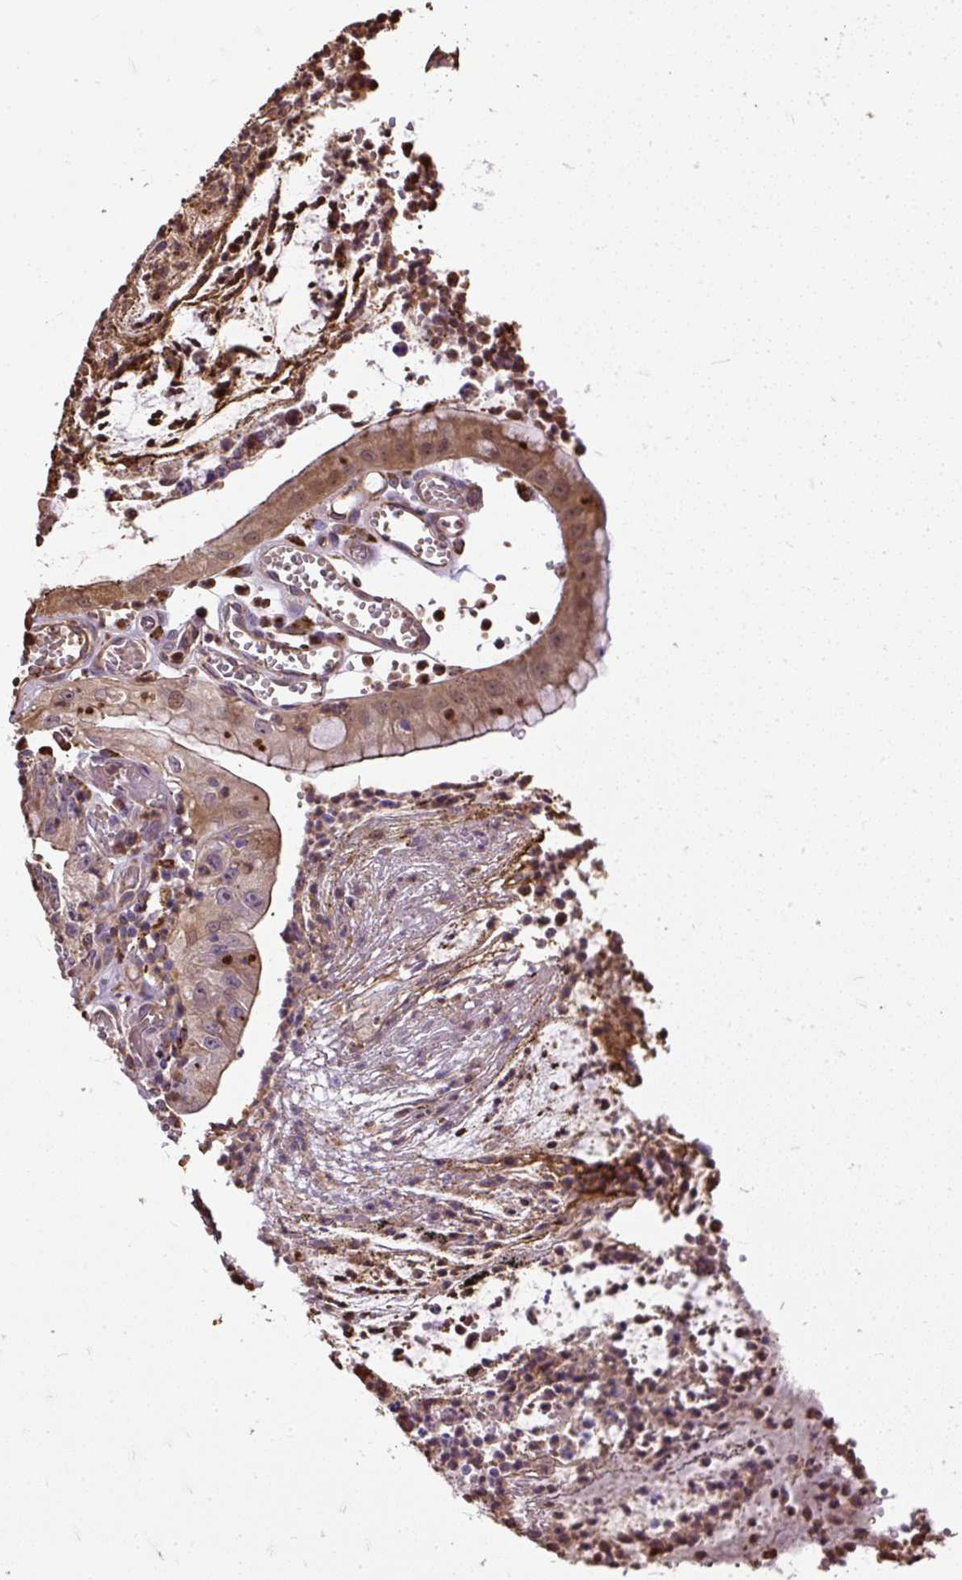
{"staining": {"intensity": "moderate", "quantity": "25%-75%", "location": "cytoplasmic/membranous"}, "tissue": "stomach cancer", "cell_type": "Tumor cells", "image_type": "cancer", "snomed": [{"axis": "morphology", "description": "Adenocarcinoma, NOS"}, {"axis": "topography", "description": "Stomach"}], "caption": "Adenocarcinoma (stomach) was stained to show a protein in brown. There is medium levels of moderate cytoplasmic/membranous expression in approximately 25%-75% of tumor cells.", "gene": "PUS7L", "patient": {"sex": "male", "age": 59}}